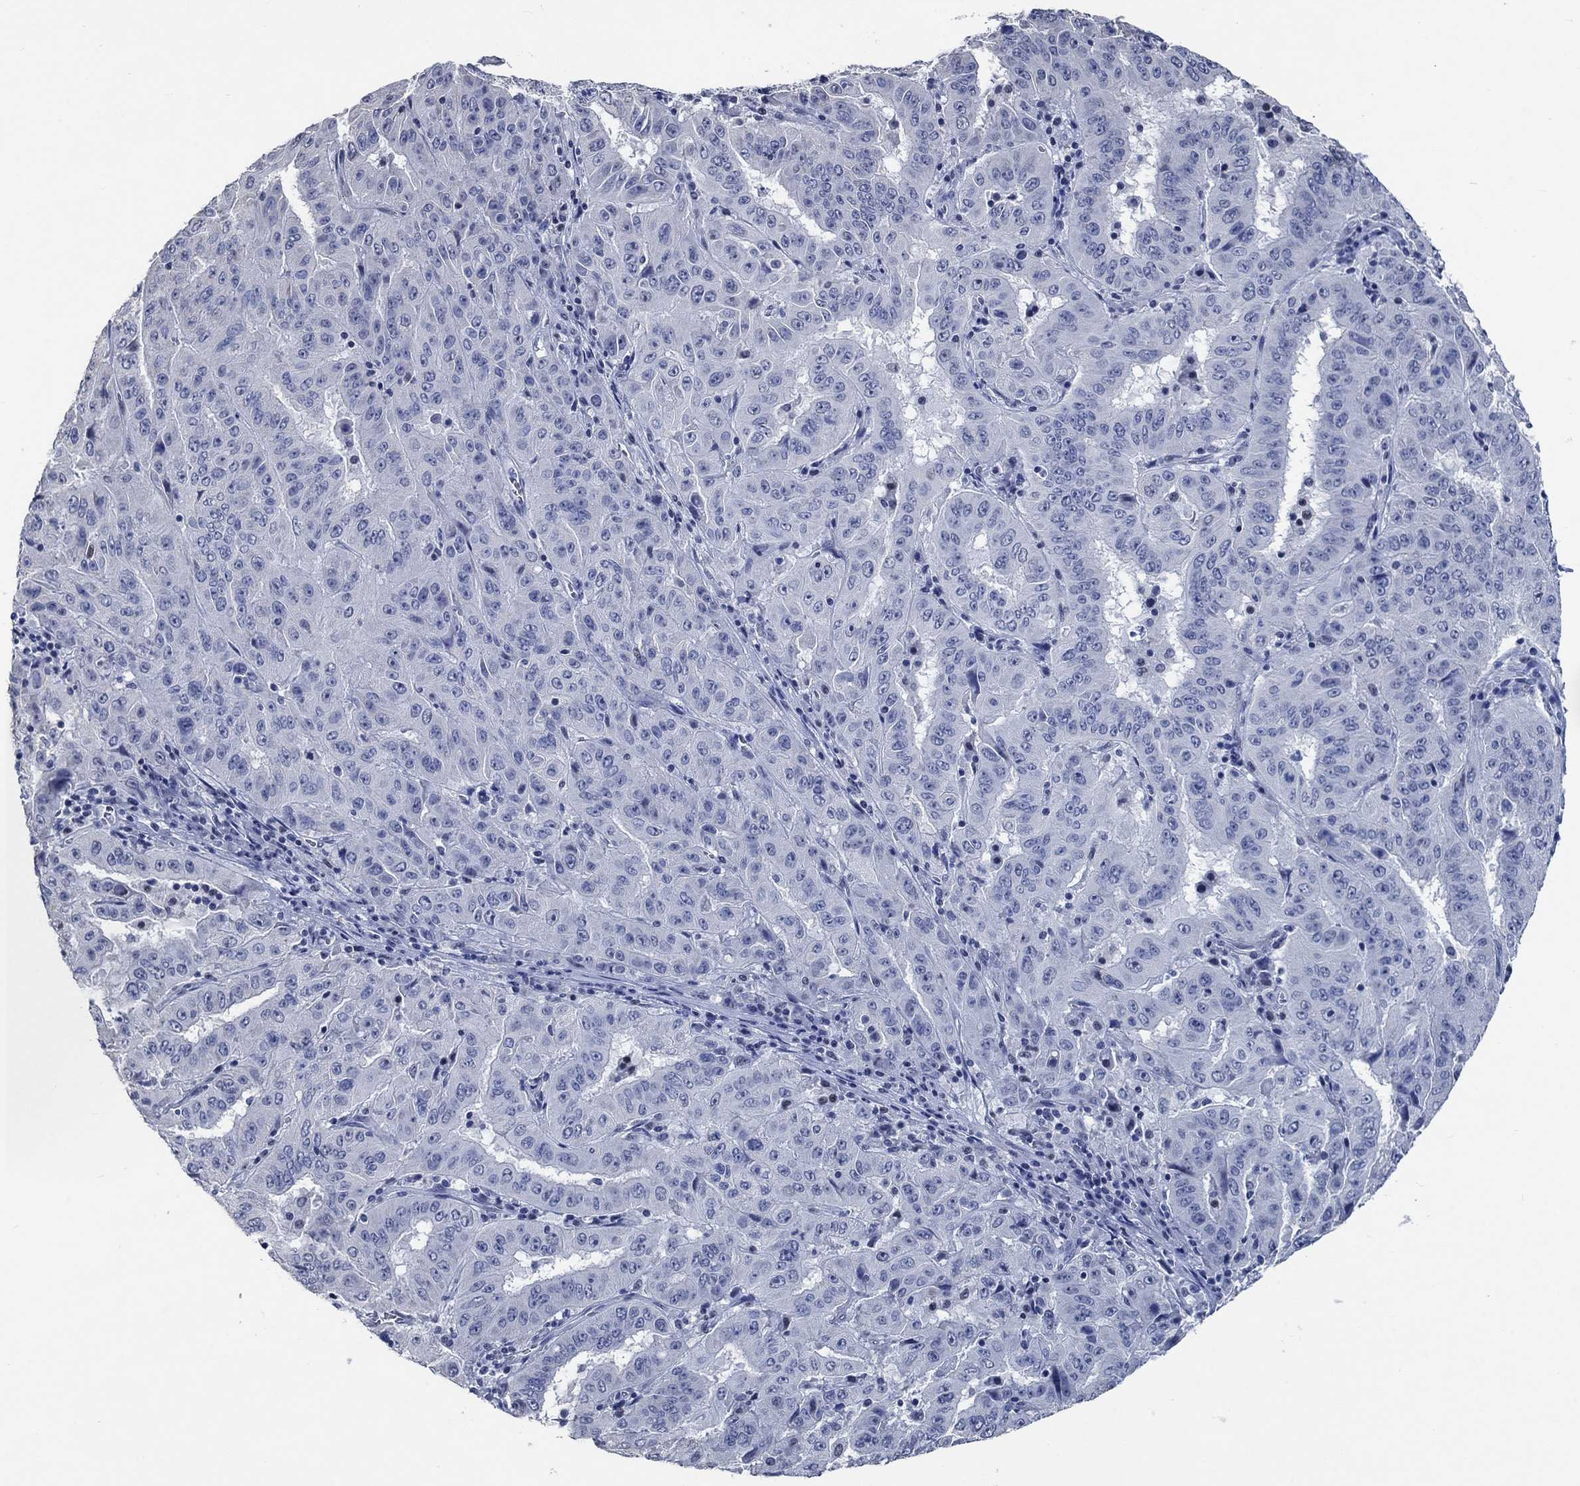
{"staining": {"intensity": "negative", "quantity": "none", "location": "none"}, "tissue": "pancreatic cancer", "cell_type": "Tumor cells", "image_type": "cancer", "snomed": [{"axis": "morphology", "description": "Adenocarcinoma, NOS"}, {"axis": "topography", "description": "Pancreas"}], "caption": "This is an immunohistochemistry (IHC) image of human pancreatic cancer (adenocarcinoma). There is no positivity in tumor cells.", "gene": "OBSCN", "patient": {"sex": "male", "age": 63}}